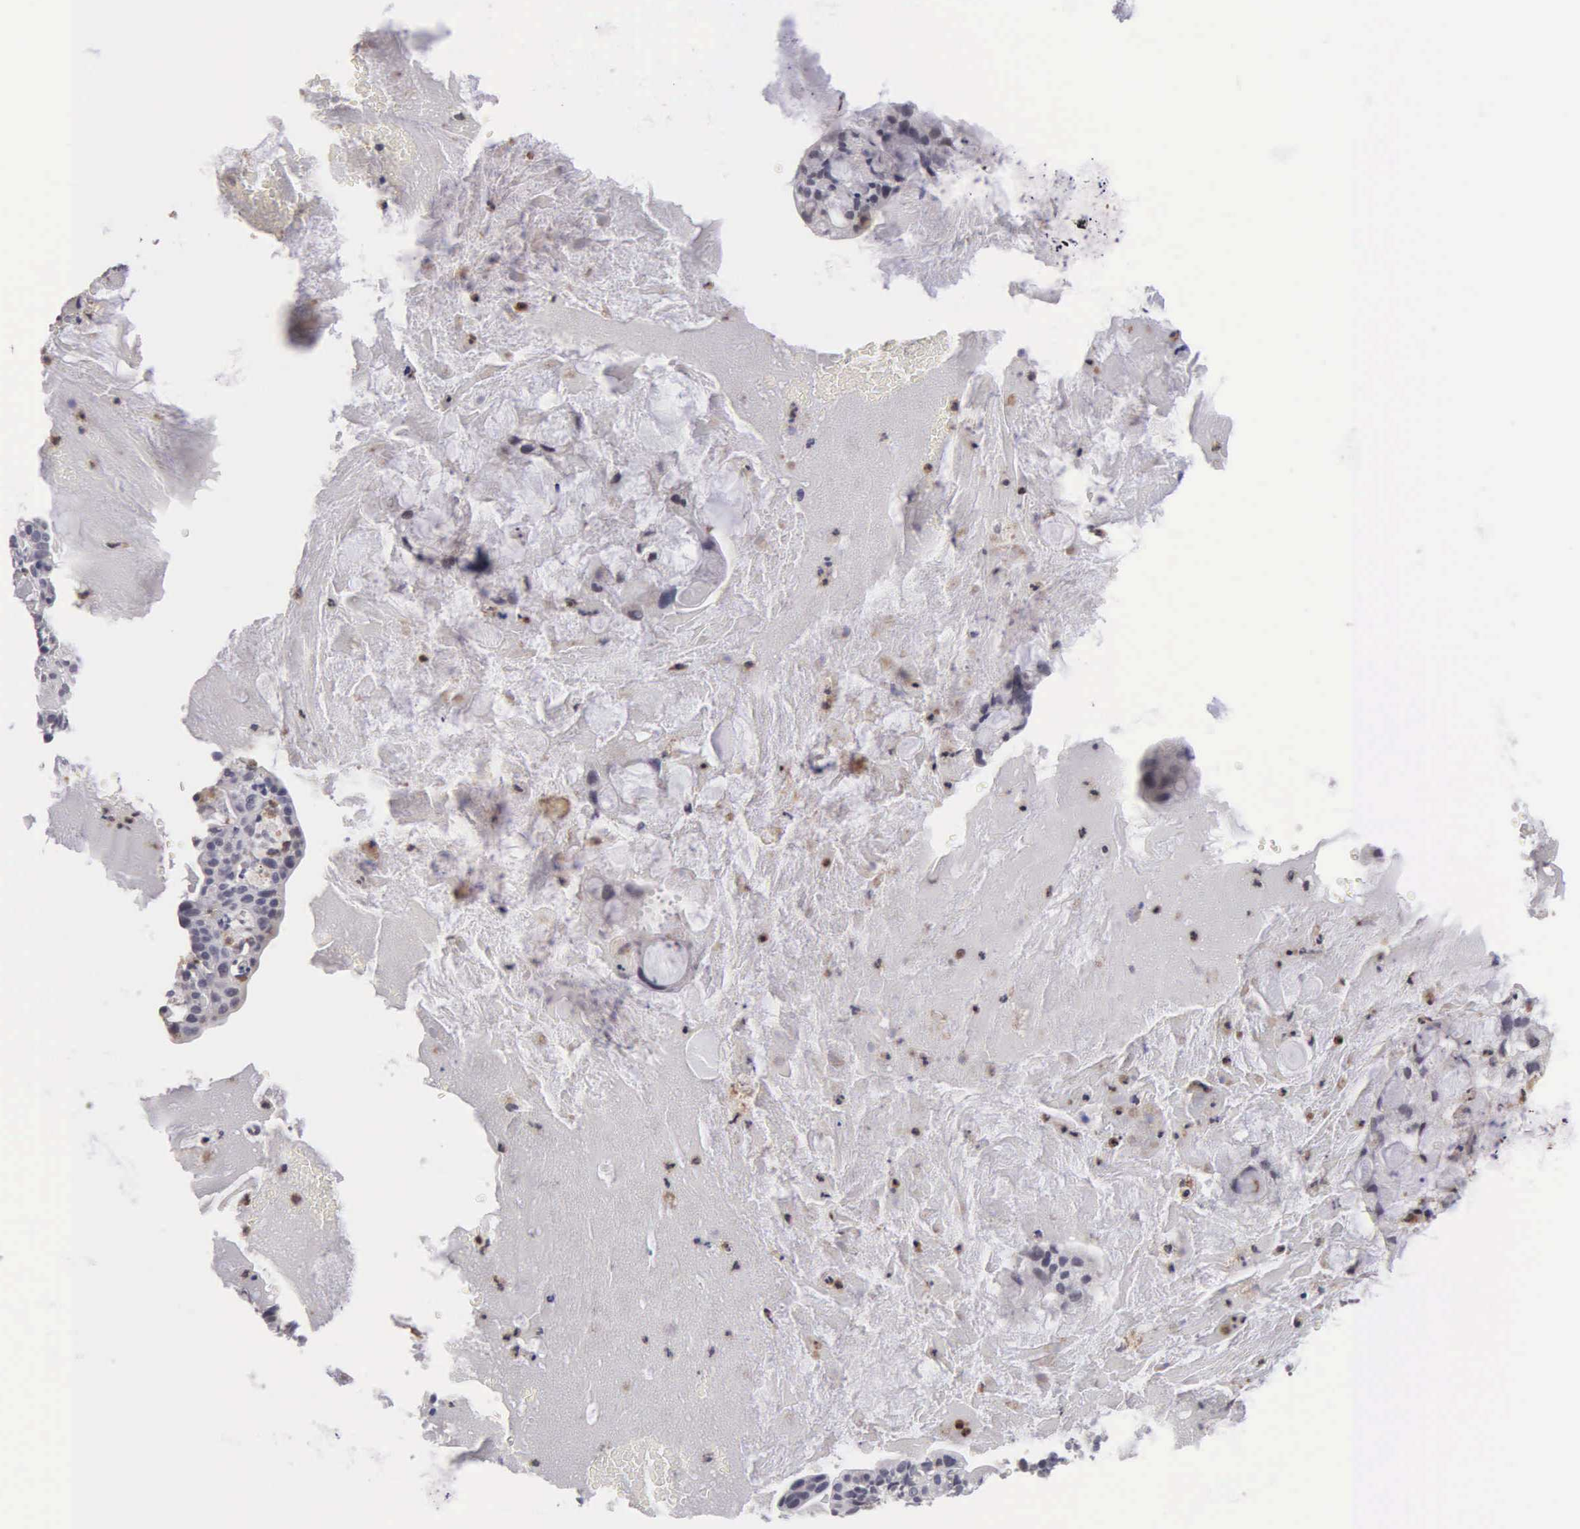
{"staining": {"intensity": "negative", "quantity": "none", "location": "none"}, "tissue": "cervical cancer", "cell_type": "Tumor cells", "image_type": "cancer", "snomed": [{"axis": "morphology", "description": "Adenocarcinoma, NOS"}, {"axis": "topography", "description": "Cervix"}], "caption": "The immunohistochemistry (IHC) micrograph has no significant staining in tumor cells of cervical adenocarcinoma tissue.", "gene": "BRD1", "patient": {"sex": "female", "age": 41}}